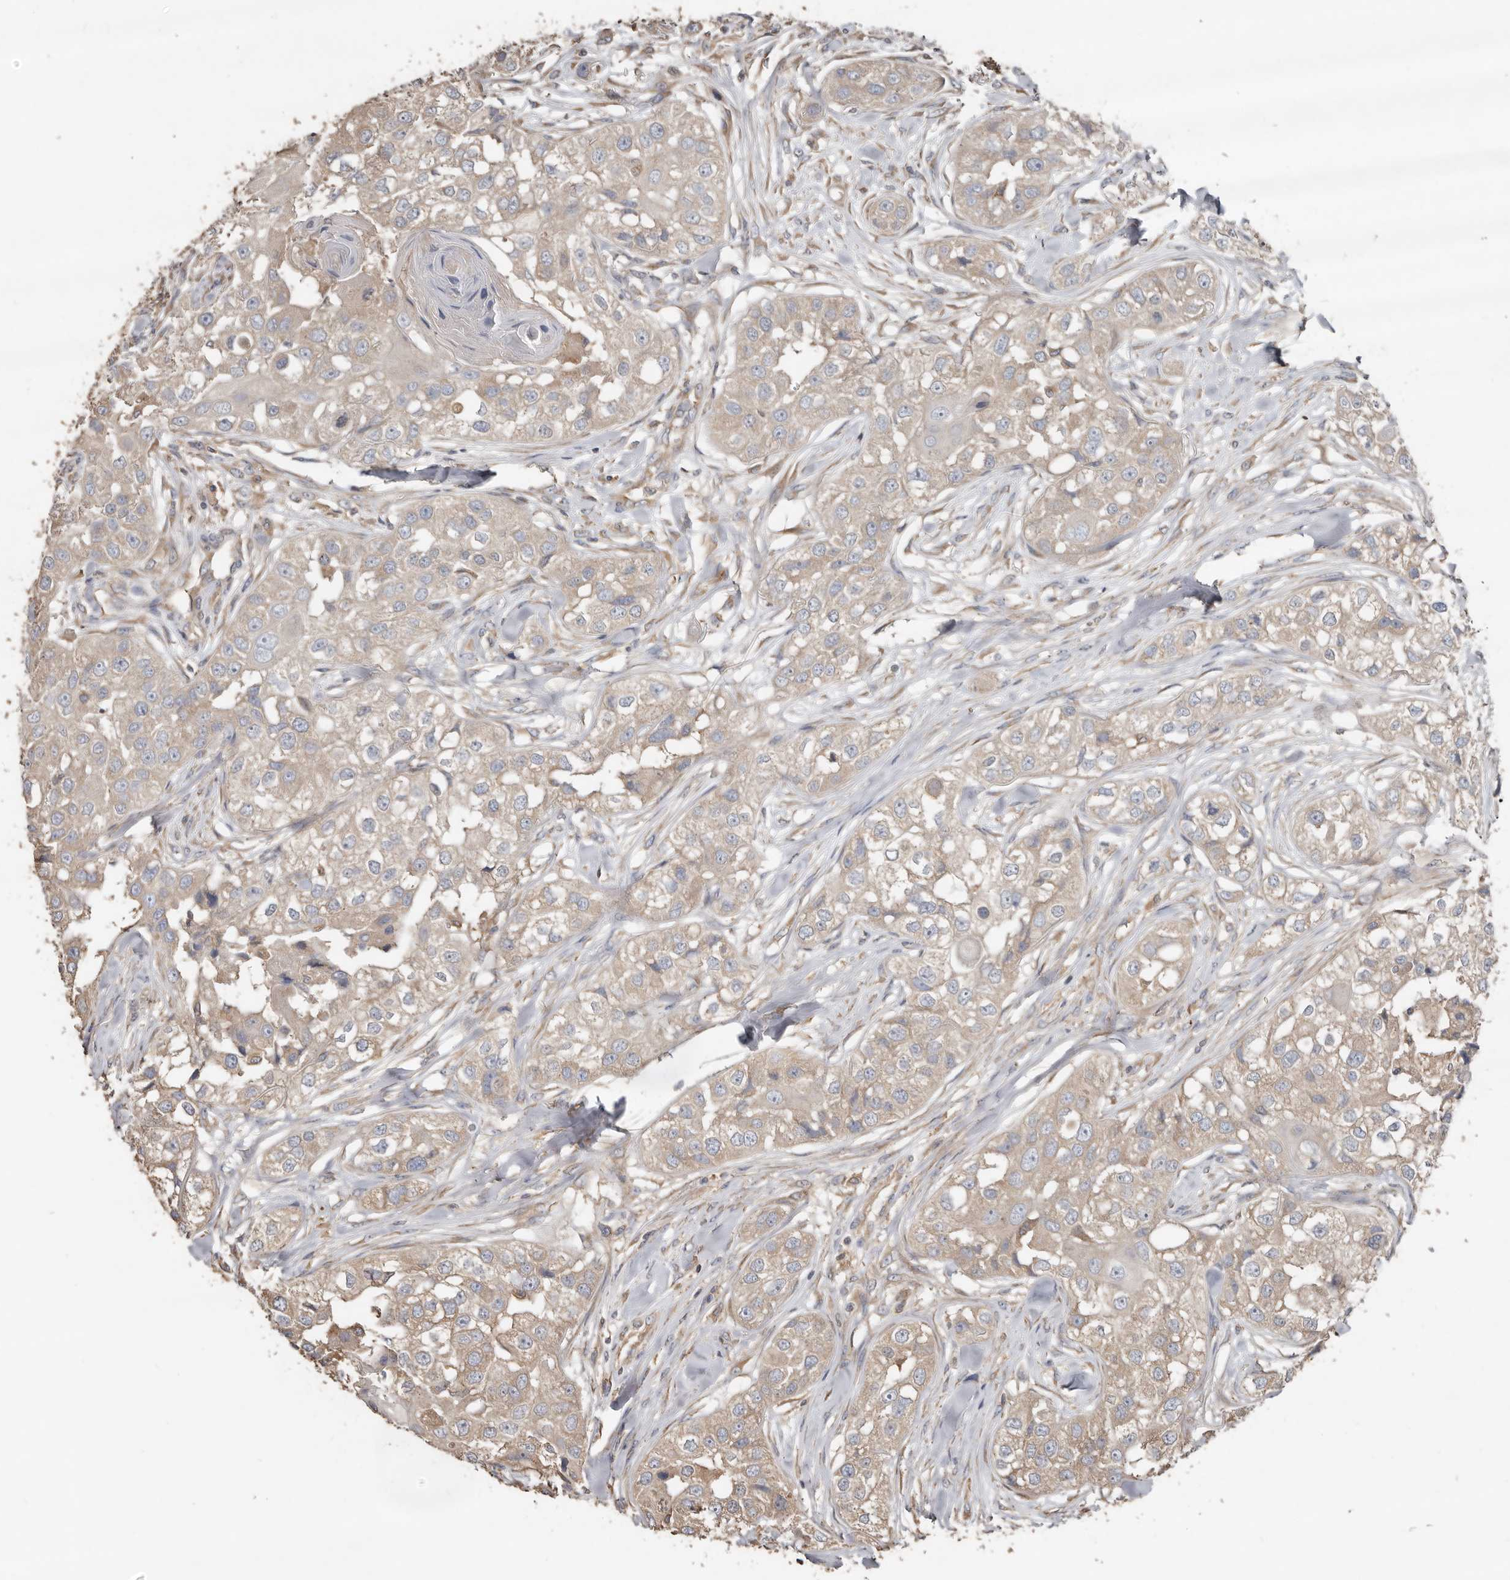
{"staining": {"intensity": "weak", "quantity": "25%-75%", "location": "cytoplasmic/membranous"}, "tissue": "head and neck cancer", "cell_type": "Tumor cells", "image_type": "cancer", "snomed": [{"axis": "morphology", "description": "Normal tissue, NOS"}, {"axis": "morphology", "description": "Squamous cell carcinoma, NOS"}, {"axis": "topography", "description": "Skeletal muscle"}, {"axis": "topography", "description": "Head-Neck"}], "caption": "Human head and neck cancer (squamous cell carcinoma) stained with a brown dye shows weak cytoplasmic/membranous positive positivity in about 25%-75% of tumor cells.", "gene": "FLCN", "patient": {"sex": "male", "age": 51}}